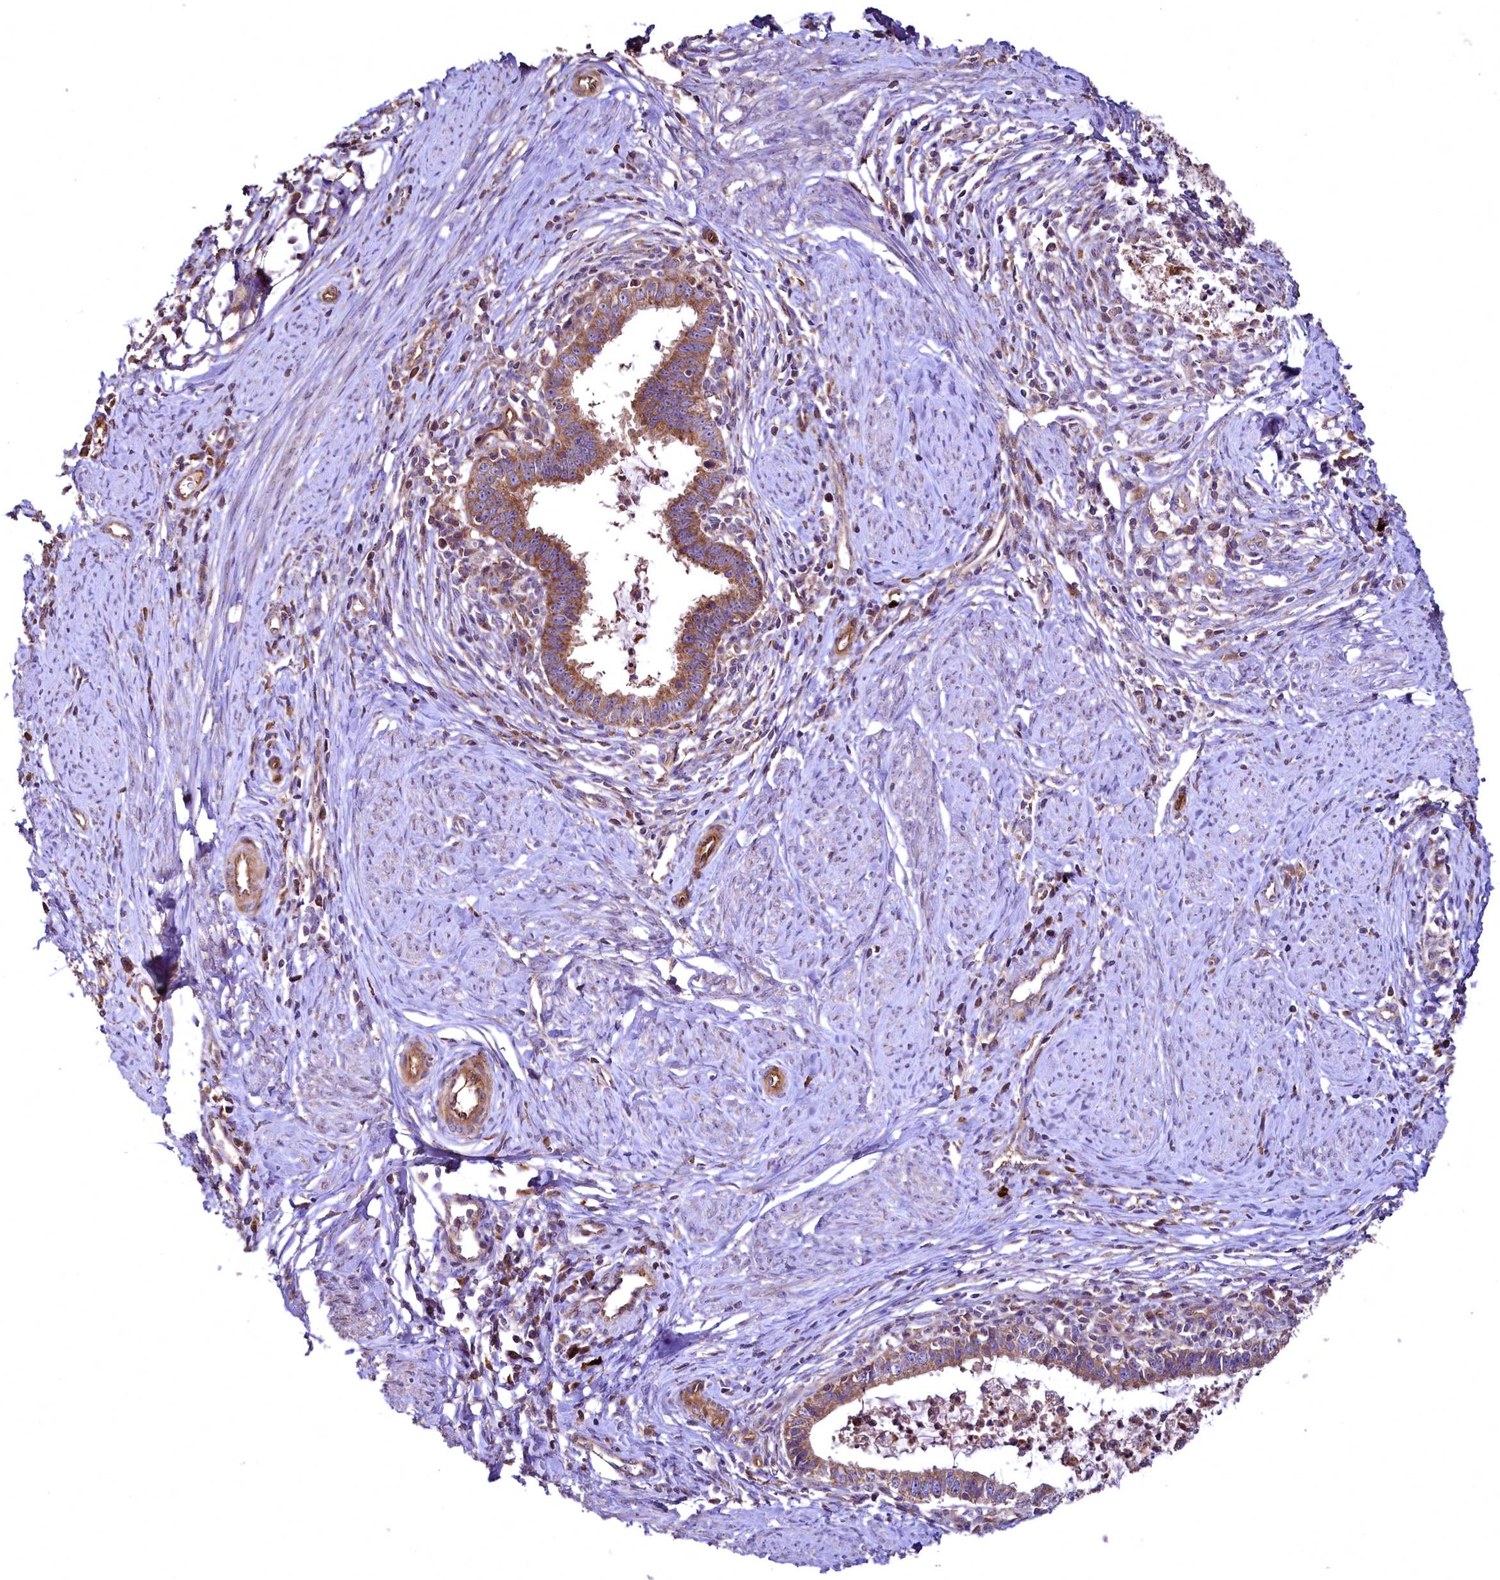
{"staining": {"intensity": "moderate", "quantity": ">75%", "location": "cytoplasmic/membranous"}, "tissue": "cervical cancer", "cell_type": "Tumor cells", "image_type": "cancer", "snomed": [{"axis": "morphology", "description": "Adenocarcinoma, NOS"}, {"axis": "topography", "description": "Cervix"}], "caption": "Cervical adenocarcinoma was stained to show a protein in brown. There is medium levels of moderate cytoplasmic/membranous staining in about >75% of tumor cells. (DAB = brown stain, brightfield microscopy at high magnification).", "gene": "TBCEL", "patient": {"sex": "female", "age": 36}}